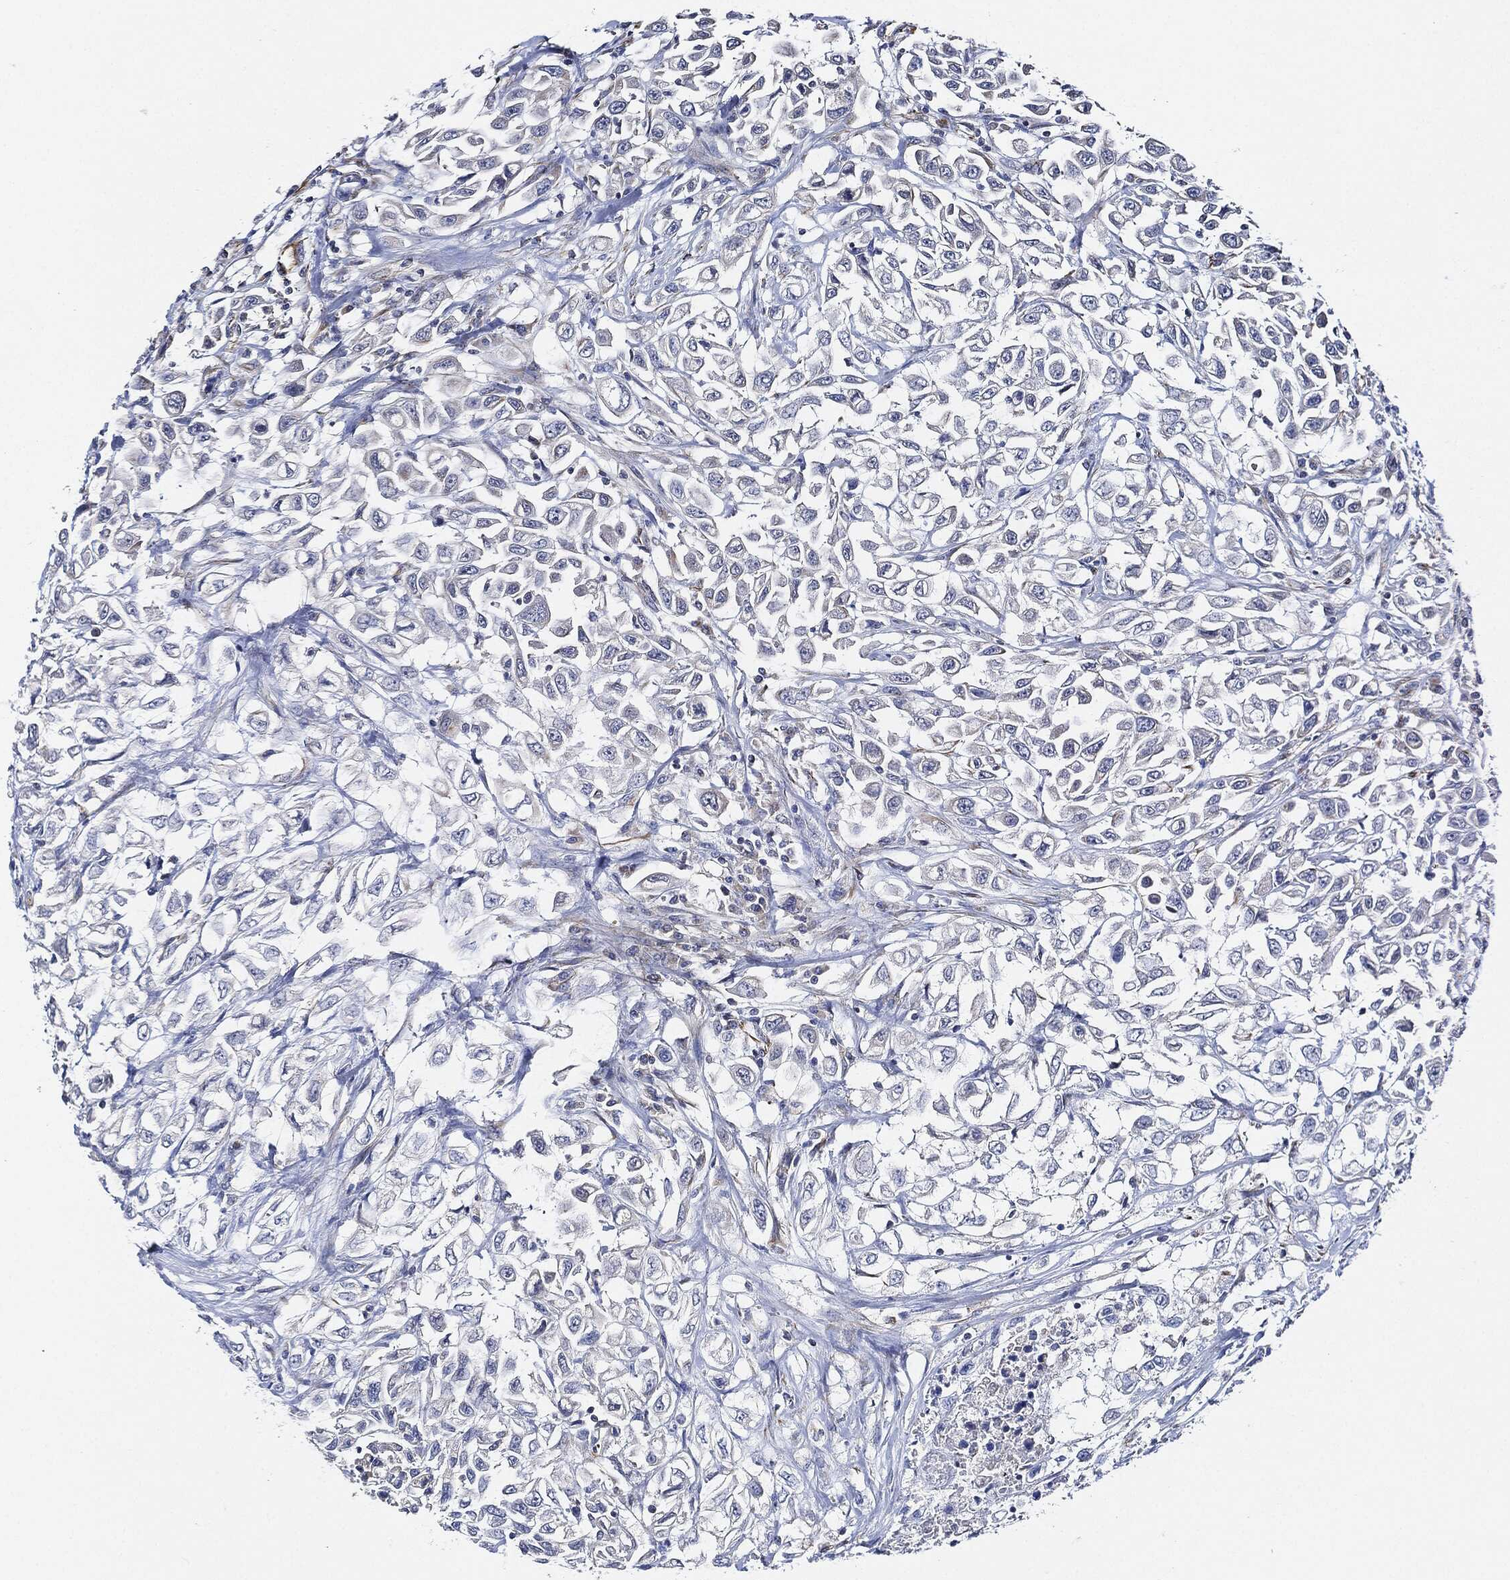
{"staining": {"intensity": "negative", "quantity": "none", "location": "none"}, "tissue": "urothelial cancer", "cell_type": "Tumor cells", "image_type": "cancer", "snomed": [{"axis": "morphology", "description": "Urothelial carcinoma, High grade"}, {"axis": "topography", "description": "Urinary bladder"}], "caption": "Protein analysis of urothelial carcinoma (high-grade) shows no significant staining in tumor cells.", "gene": "THSD1", "patient": {"sex": "female", "age": 56}}